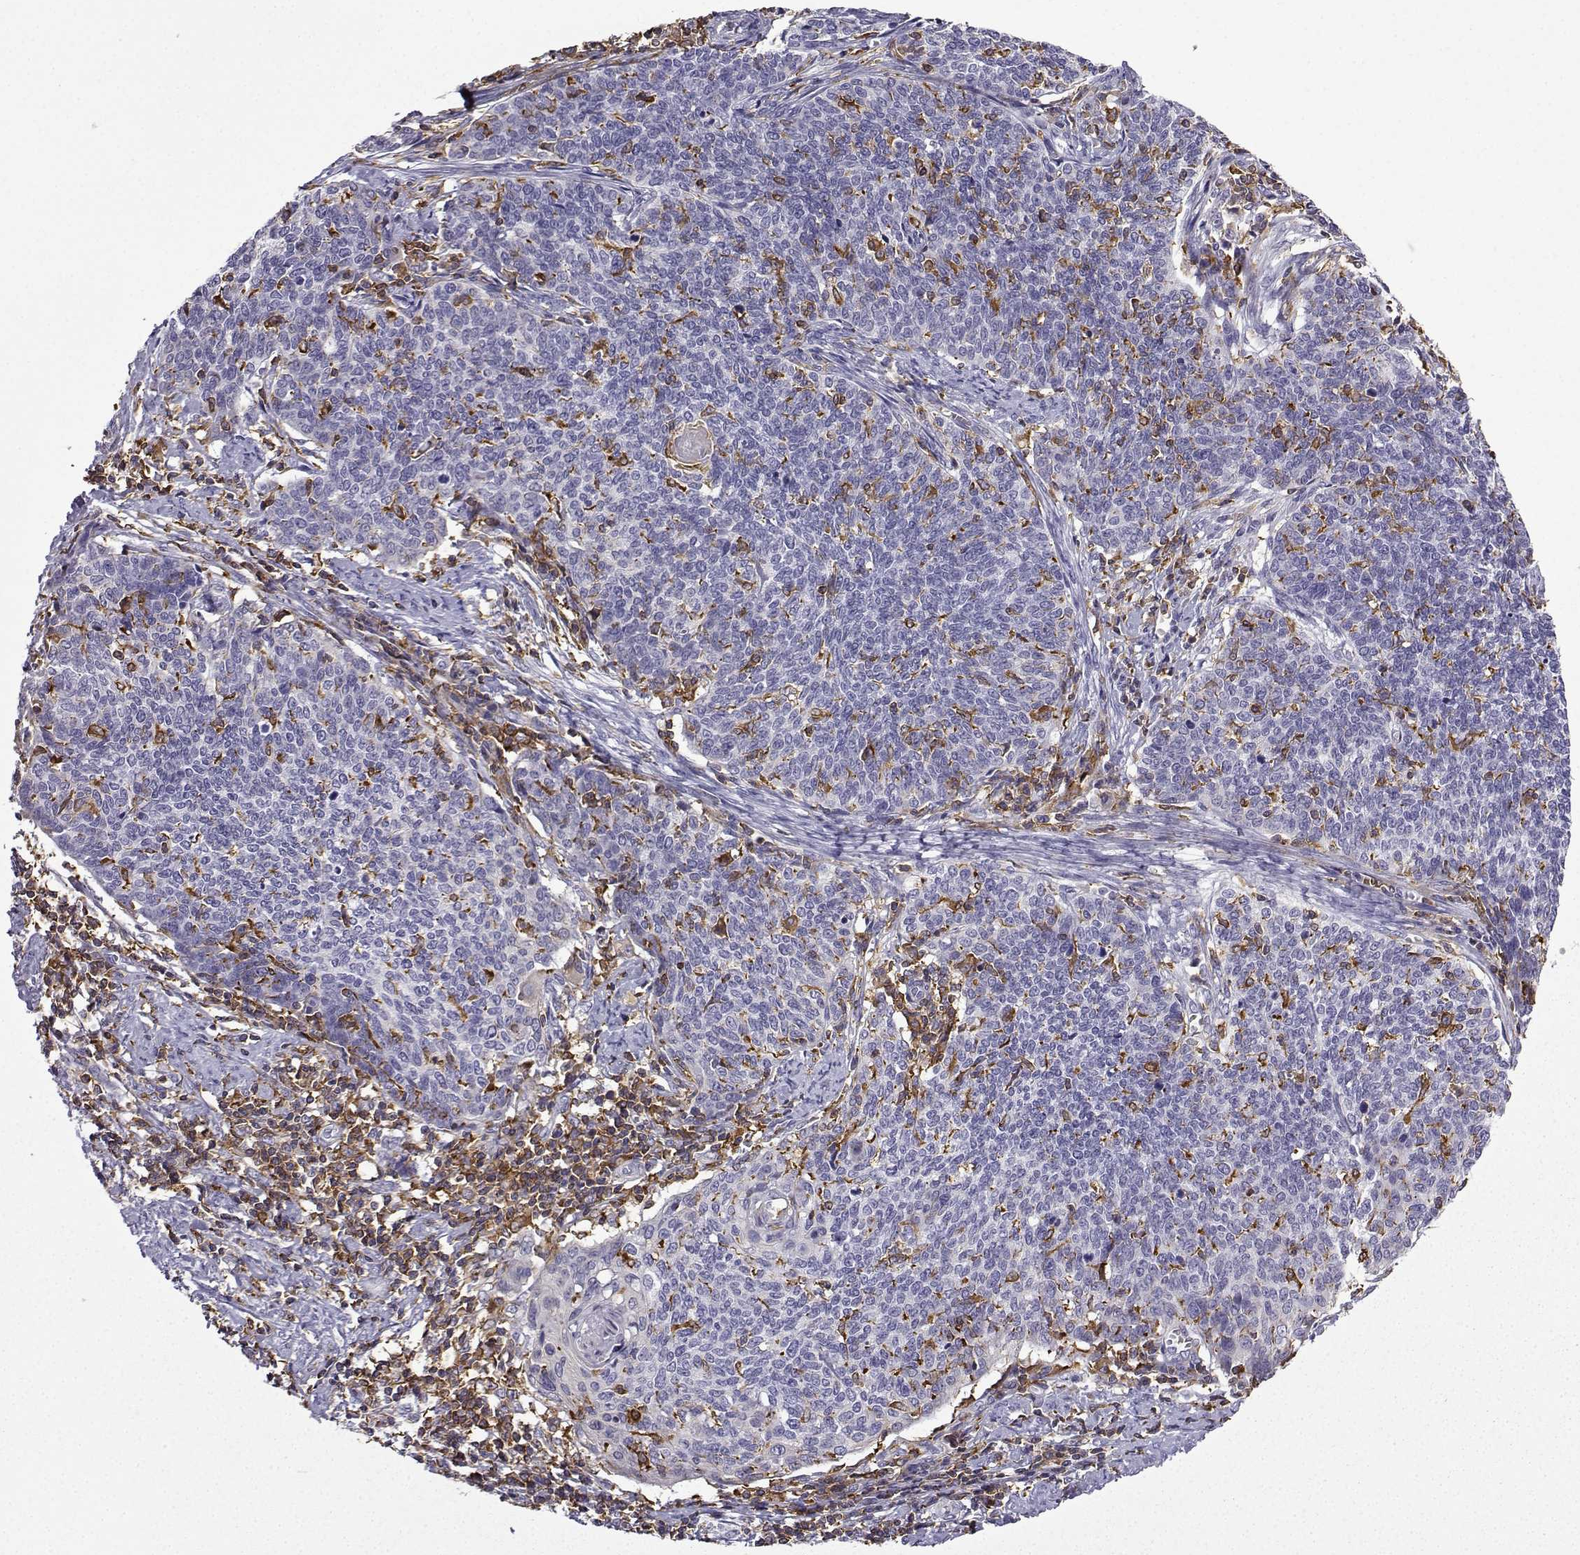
{"staining": {"intensity": "negative", "quantity": "none", "location": "none"}, "tissue": "cervical cancer", "cell_type": "Tumor cells", "image_type": "cancer", "snomed": [{"axis": "morphology", "description": "Squamous cell carcinoma, NOS"}, {"axis": "topography", "description": "Cervix"}], "caption": "Cervical squamous cell carcinoma was stained to show a protein in brown. There is no significant positivity in tumor cells.", "gene": "DOCK10", "patient": {"sex": "female", "age": 39}}